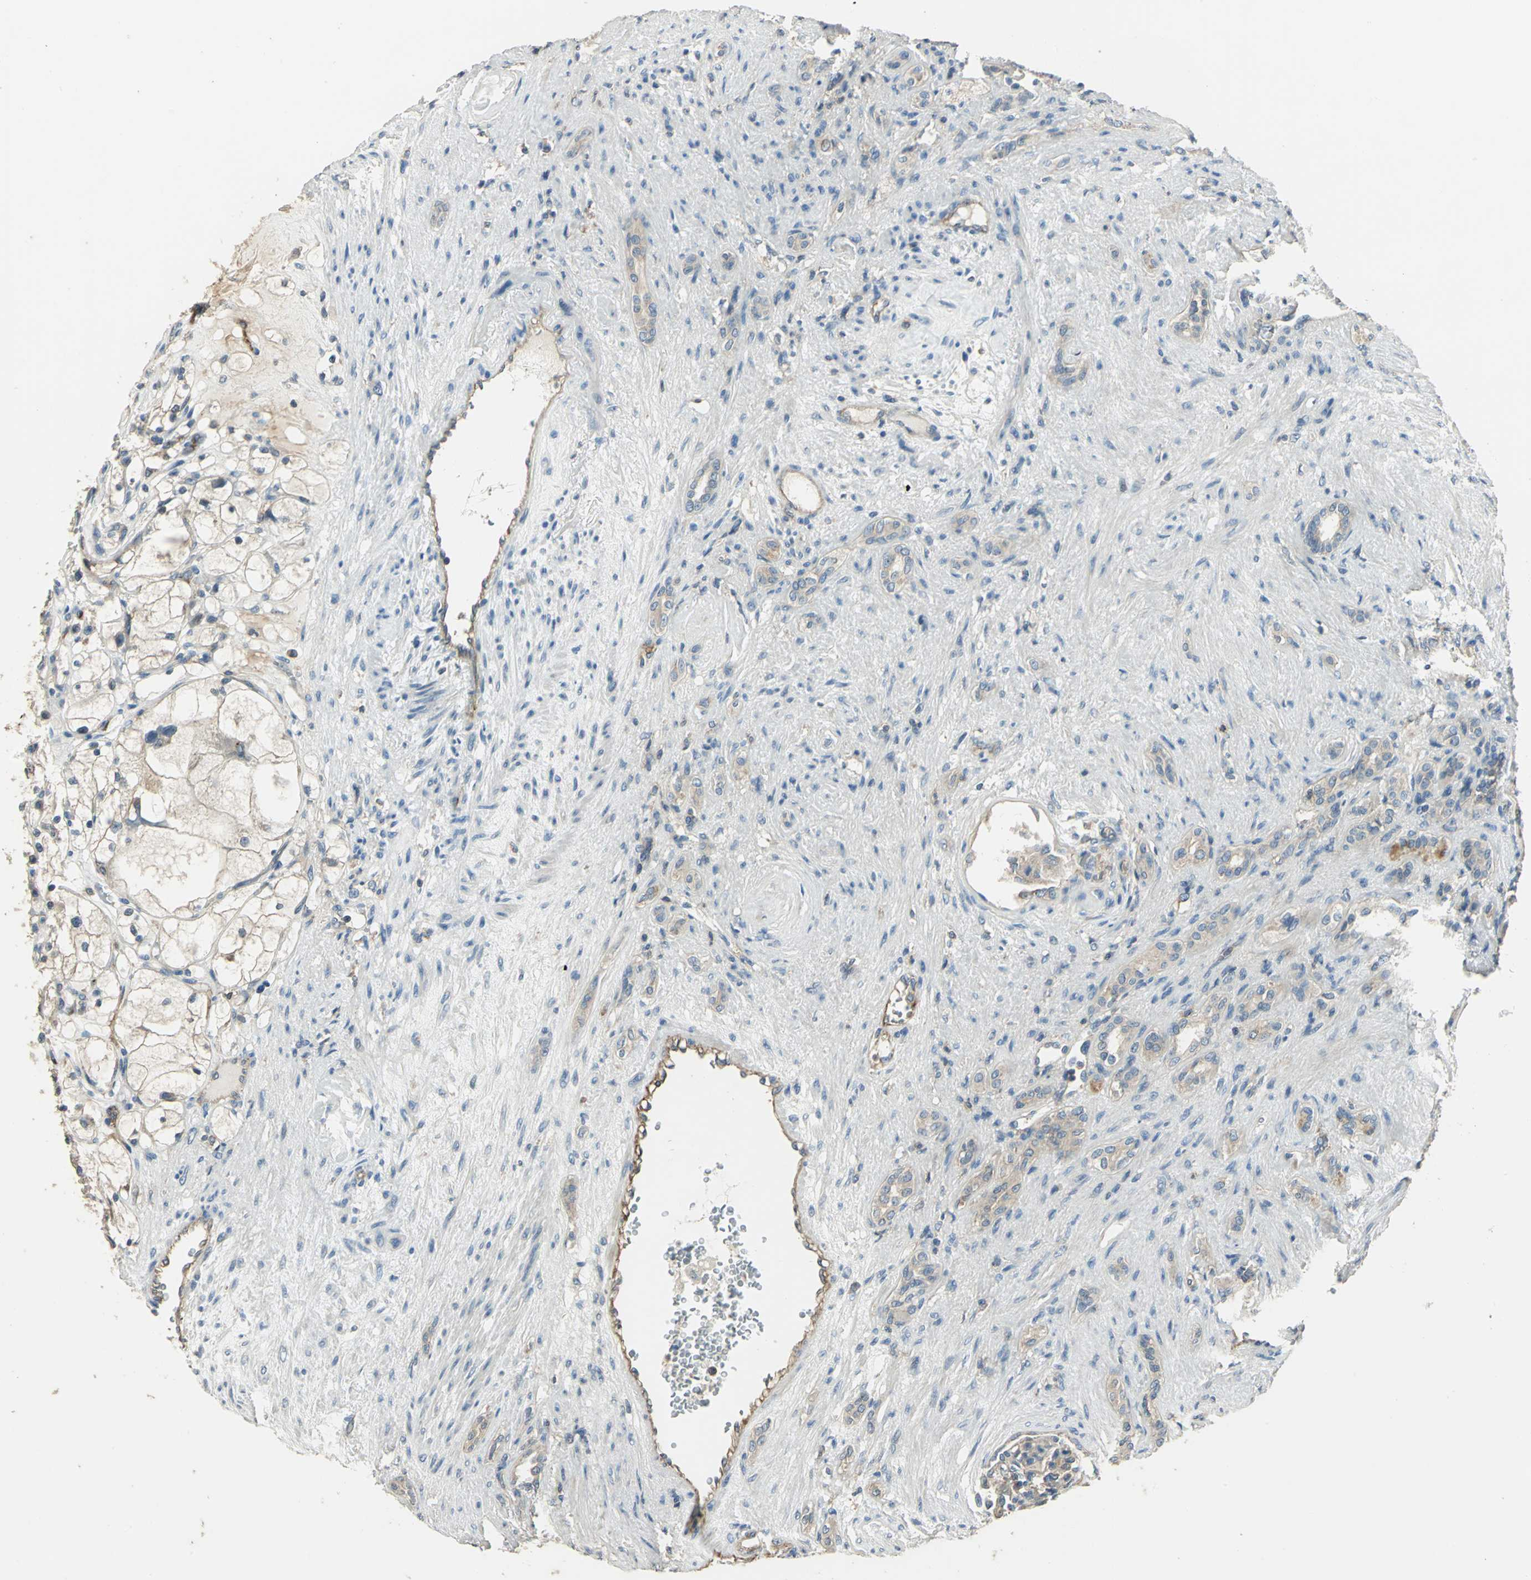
{"staining": {"intensity": "weak", "quantity": "25%-75%", "location": "cytoplasmic/membranous"}, "tissue": "renal cancer", "cell_type": "Tumor cells", "image_type": "cancer", "snomed": [{"axis": "morphology", "description": "Adenocarcinoma, NOS"}, {"axis": "topography", "description": "Kidney"}], "caption": "About 25%-75% of tumor cells in renal cancer demonstrate weak cytoplasmic/membranous protein positivity as visualized by brown immunohistochemical staining.", "gene": "RAPGEF1", "patient": {"sex": "female", "age": 83}}